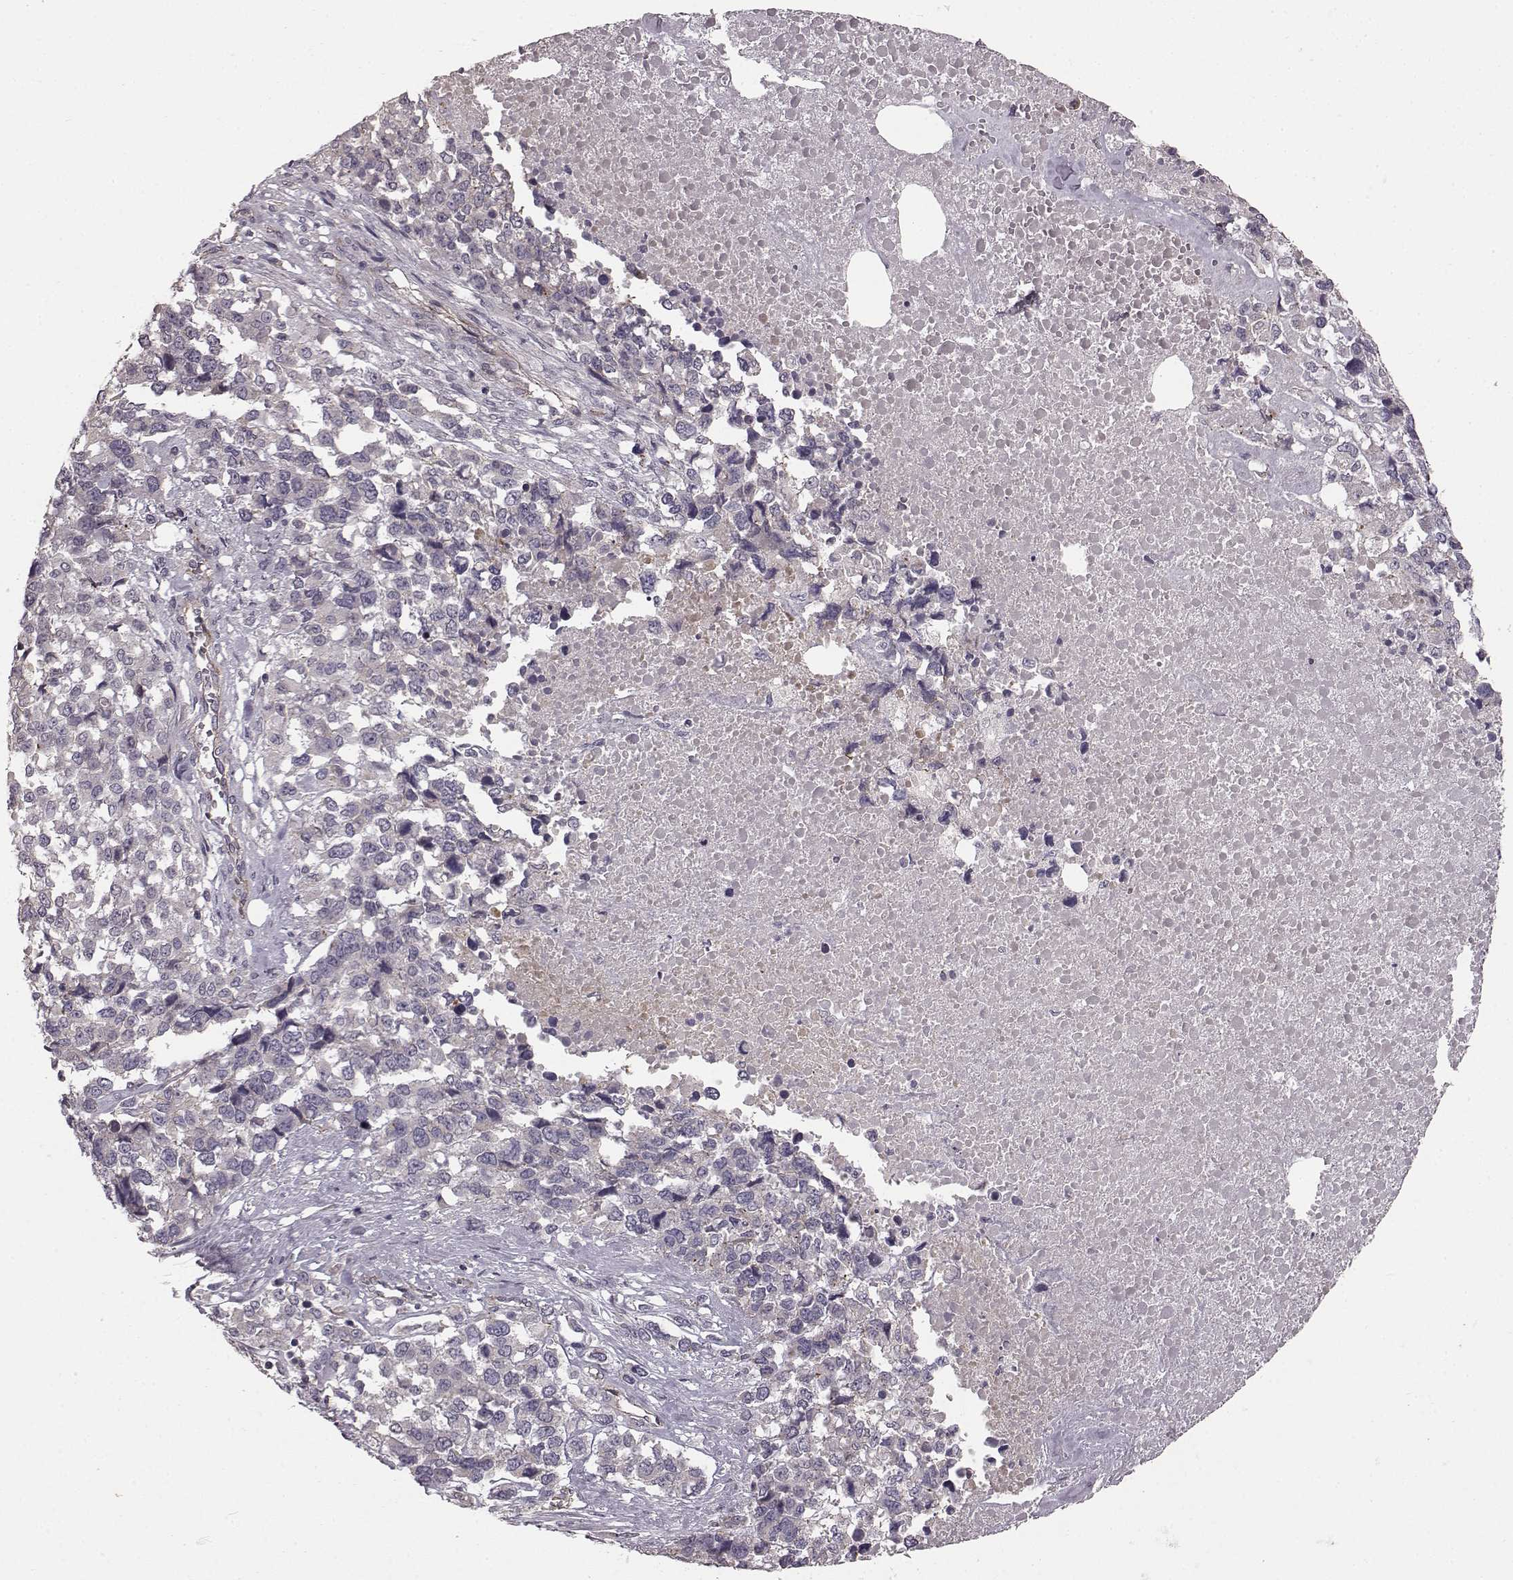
{"staining": {"intensity": "negative", "quantity": "none", "location": "none"}, "tissue": "melanoma", "cell_type": "Tumor cells", "image_type": "cancer", "snomed": [{"axis": "morphology", "description": "Malignant melanoma, Metastatic site"}, {"axis": "topography", "description": "Skin"}], "caption": "Image shows no significant protein staining in tumor cells of malignant melanoma (metastatic site).", "gene": "SLC22A18", "patient": {"sex": "male", "age": 84}}